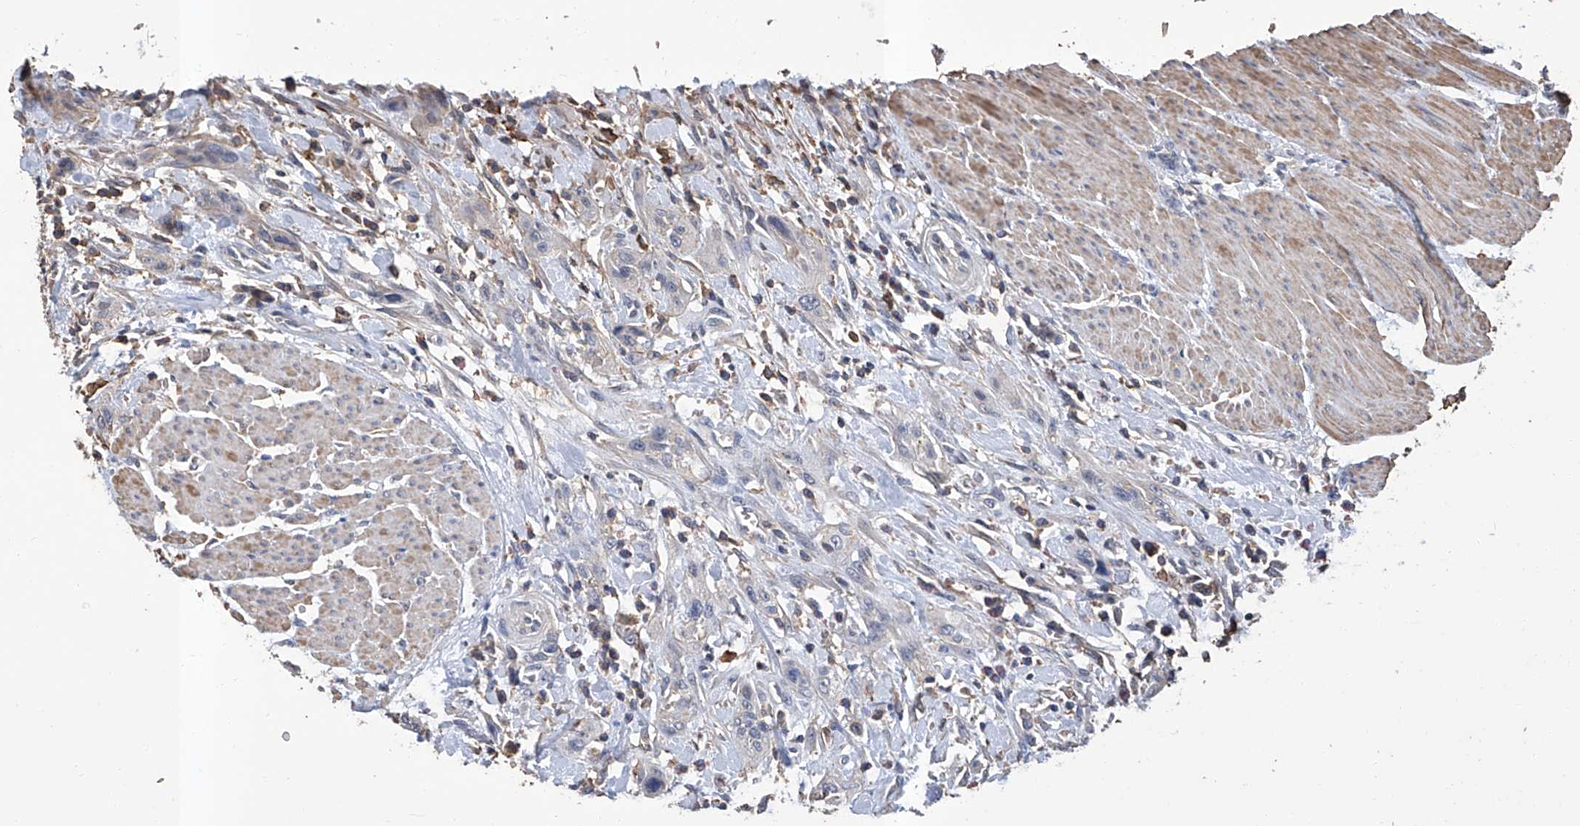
{"staining": {"intensity": "negative", "quantity": "none", "location": "none"}, "tissue": "urothelial cancer", "cell_type": "Tumor cells", "image_type": "cancer", "snomed": [{"axis": "morphology", "description": "Urothelial carcinoma, High grade"}, {"axis": "topography", "description": "Urinary bladder"}], "caption": "There is no significant positivity in tumor cells of urothelial carcinoma (high-grade). (Stains: DAB immunohistochemistry (IHC) with hematoxylin counter stain, Microscopy: brightfield microscopy at high magnification).", "gene": "GPT", "patient": {"sex": "male", "age": 35}}